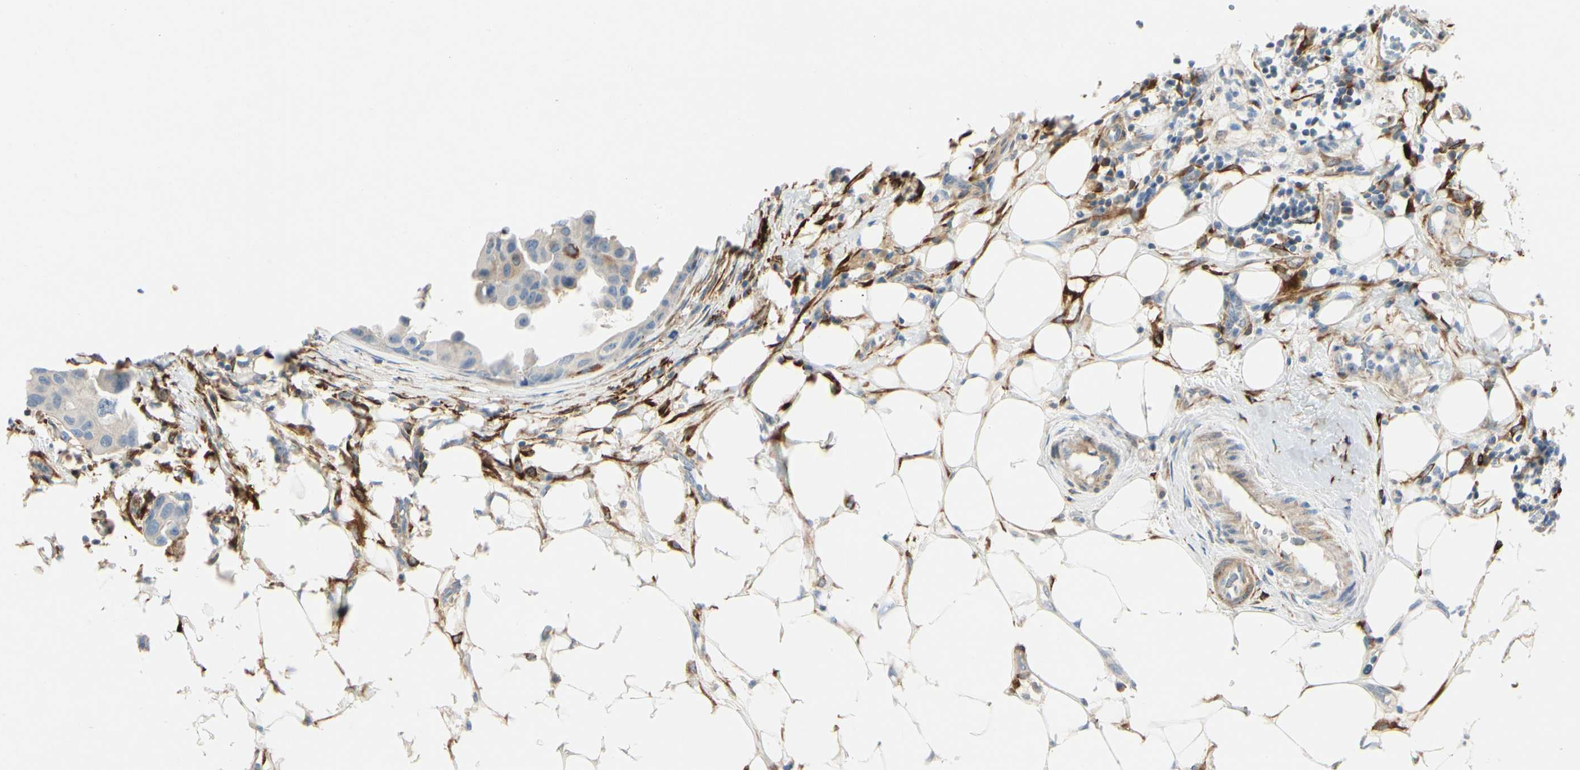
{"staining": {"intensity": "moderate", "quantity": "25%-75%", "location": "cytoplasmic/membranous"}, "tissue": "breast cancer", "cell_type": "Tumor cells", "image_type": "cancer", "snomed": [{"axis": "morphology", "description": "Duct carcinoma"}, {"axis": "topography", "description": "Breast"}], "caption": "Protein expression analysis of breast cancer (infiltrating ductal carcinoma) displays moderate cytoplasmic/membranous positivity in about 25%-75% of tumor cells.", "gene": "AMPH", "patient": {"sex": "female", "age": 40}}